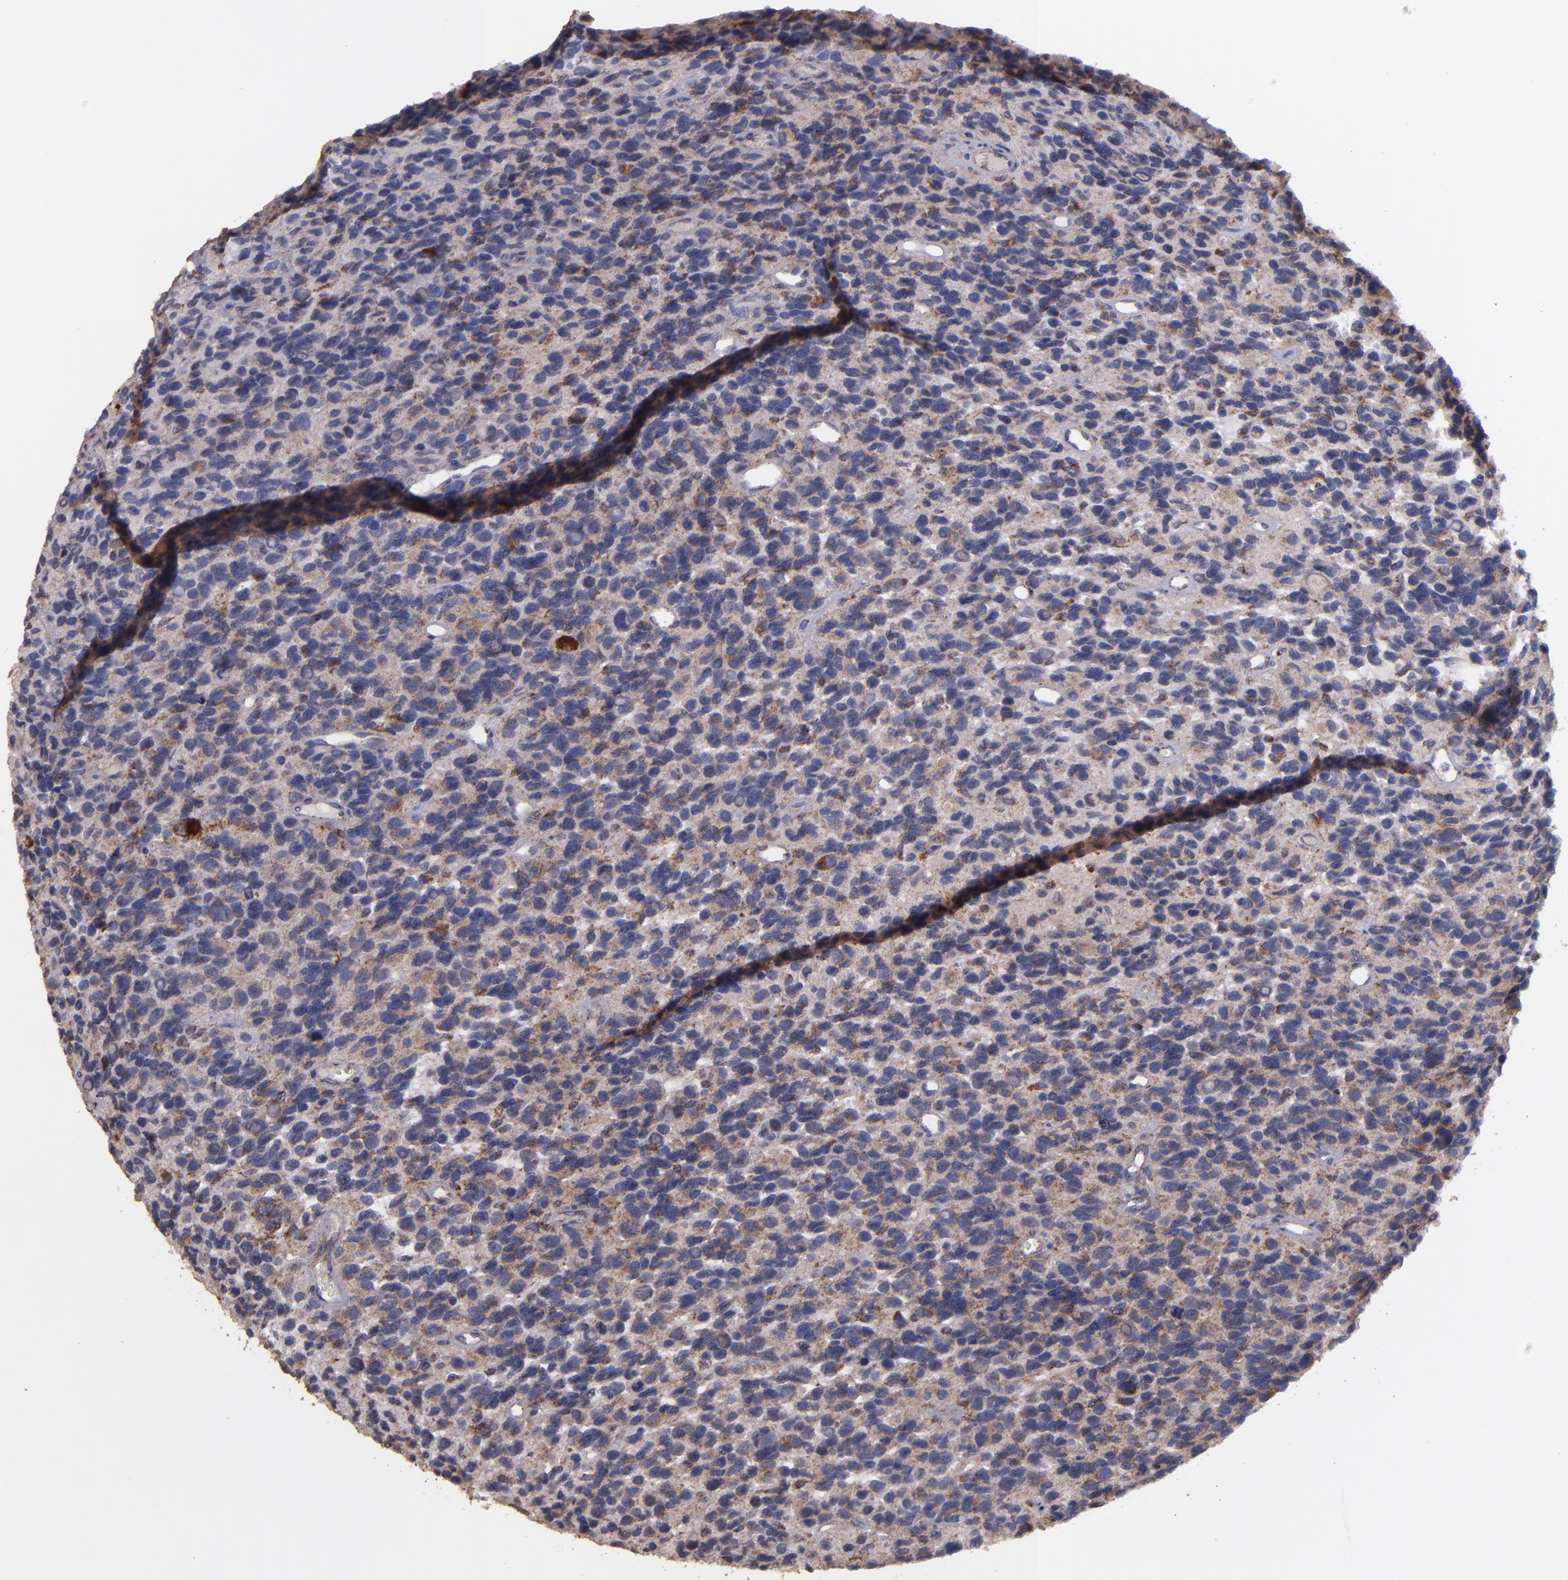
{"staining": {"intensity": "weak", "quantity": ">75%", "location": "cytoplasmic/membranous"}, "tissue": "glioma", "cell_type": "Tumor cells", "image_type": "cancer", "snomed": [{"axis": "morphology", "description": "Glioma, malignant, High grade"}, {"axis": "topography", "description": "Brain"}], "caption": "Malignant glioma (high-grade) stained for a protein (brown) reveals weak cytoplasmic/membranous positive staining in approximately >75% of tumor cells.", "gene": "CLTA", "patient": {"sex": "male", "age": 77}}